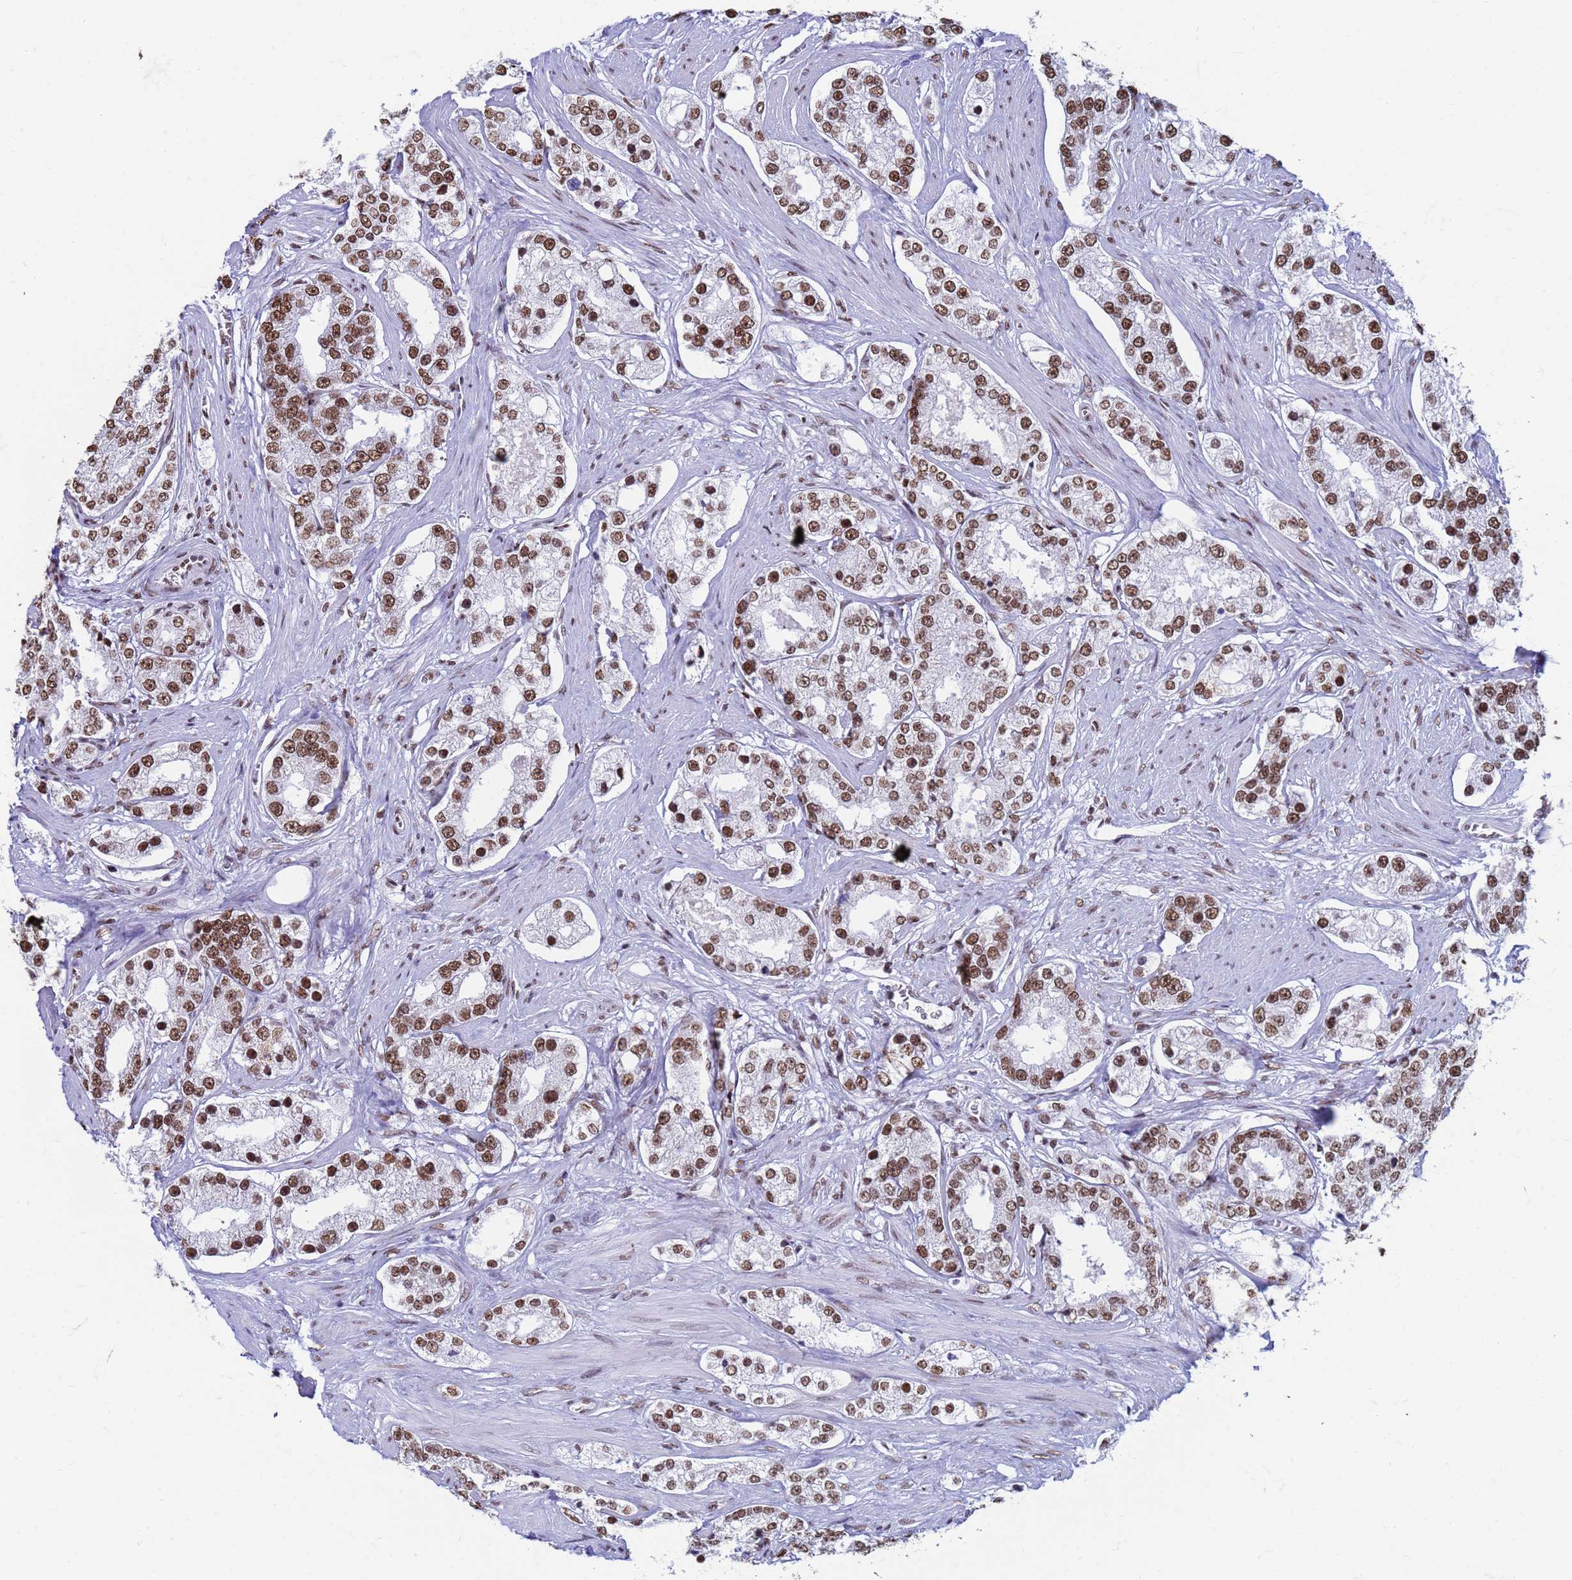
{"staining": {"intensity": "moderate", "quantity": ">75%", "location": "nuclear"}, "tissue": "prostate cancer", "cell_type": "Tumor cells", "image_type": "cancer", "snomed": [{"axis": "morphology", "description": "Normal tissue, NOS"}, {"axis": "morphology", "description": "Adenocarcinoma, High grade"}, {"axis": "topography", "description": "Prostate"}], "caption": "A high-resolution histopathology image shows immunohistochemistry (IHC) staining of prostate cancer, which exhibits moderate nuclear staining in approximately >75% of tumor cells. The protein is stained brown, and the nuclei are stained in blue (DAB (3,3'-diaminobenzidine) IHC with brightfield microscopy, high magnification).", "gene": "FAM170B", "patient": {"sex": "male", "age": 83}}